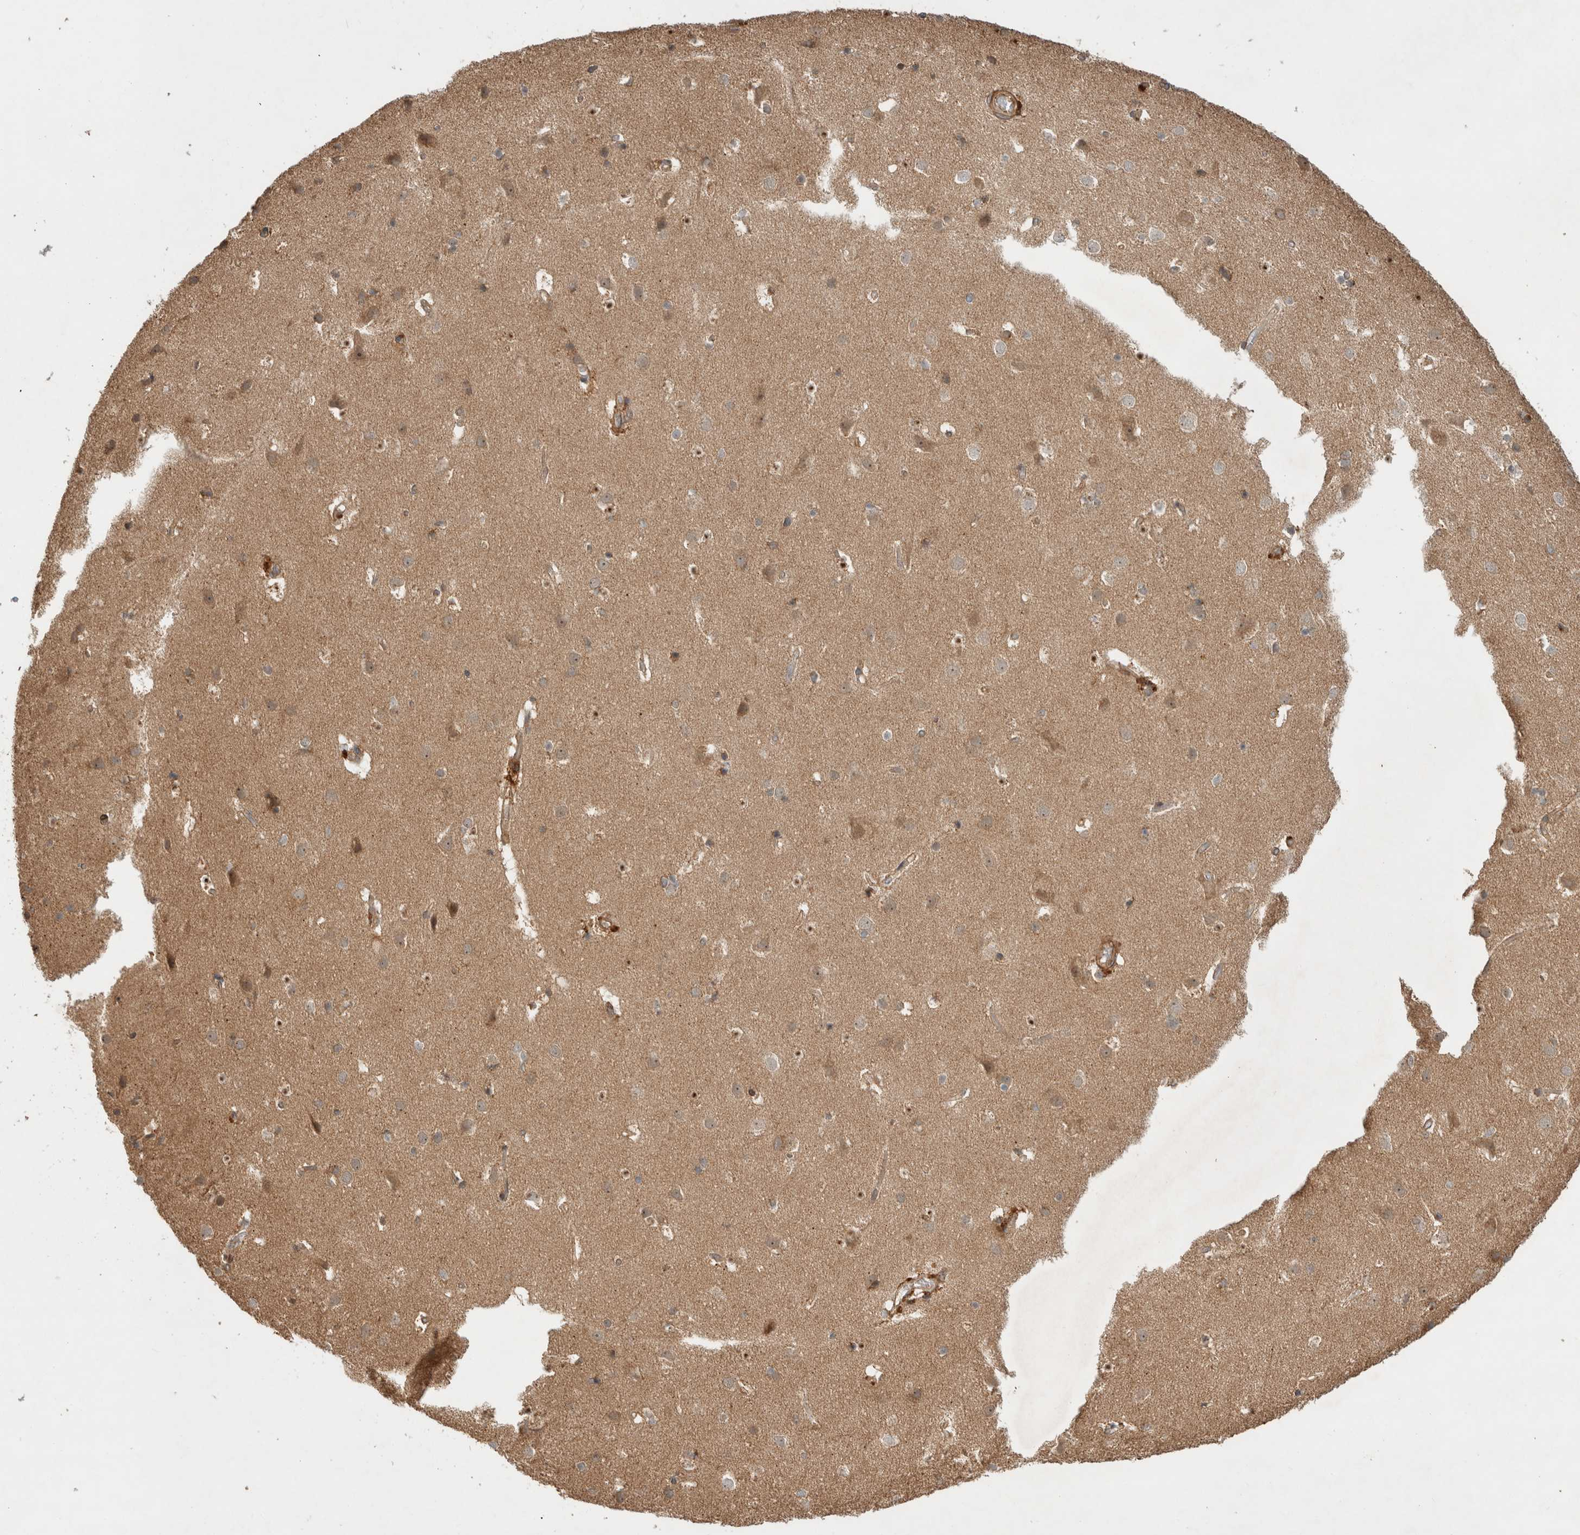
{"staining": {"intensity": "moderate", "quantity": ">75%", "location": "cytoplasmic/membranous"}, "tissue": "cerebral cortex", "cell_type": "Endothelial cells", "image_type": "normal", "snomed": [{"axis": "morphology", "description": "Normal tissue, NOS"}, {"axis": "topography", "description": "Cerebral cortex"}], "caption": "Immunohistochemistry (DAB (3,3'-diaminobenzidine)) staining of normal cerebral cortex demonstrates moderate cytoplasmic/membranous protein expression in about >75% of endothelial cells.", "gene": "TUBD1", "patient": {"sex": "male", "age": 54}}